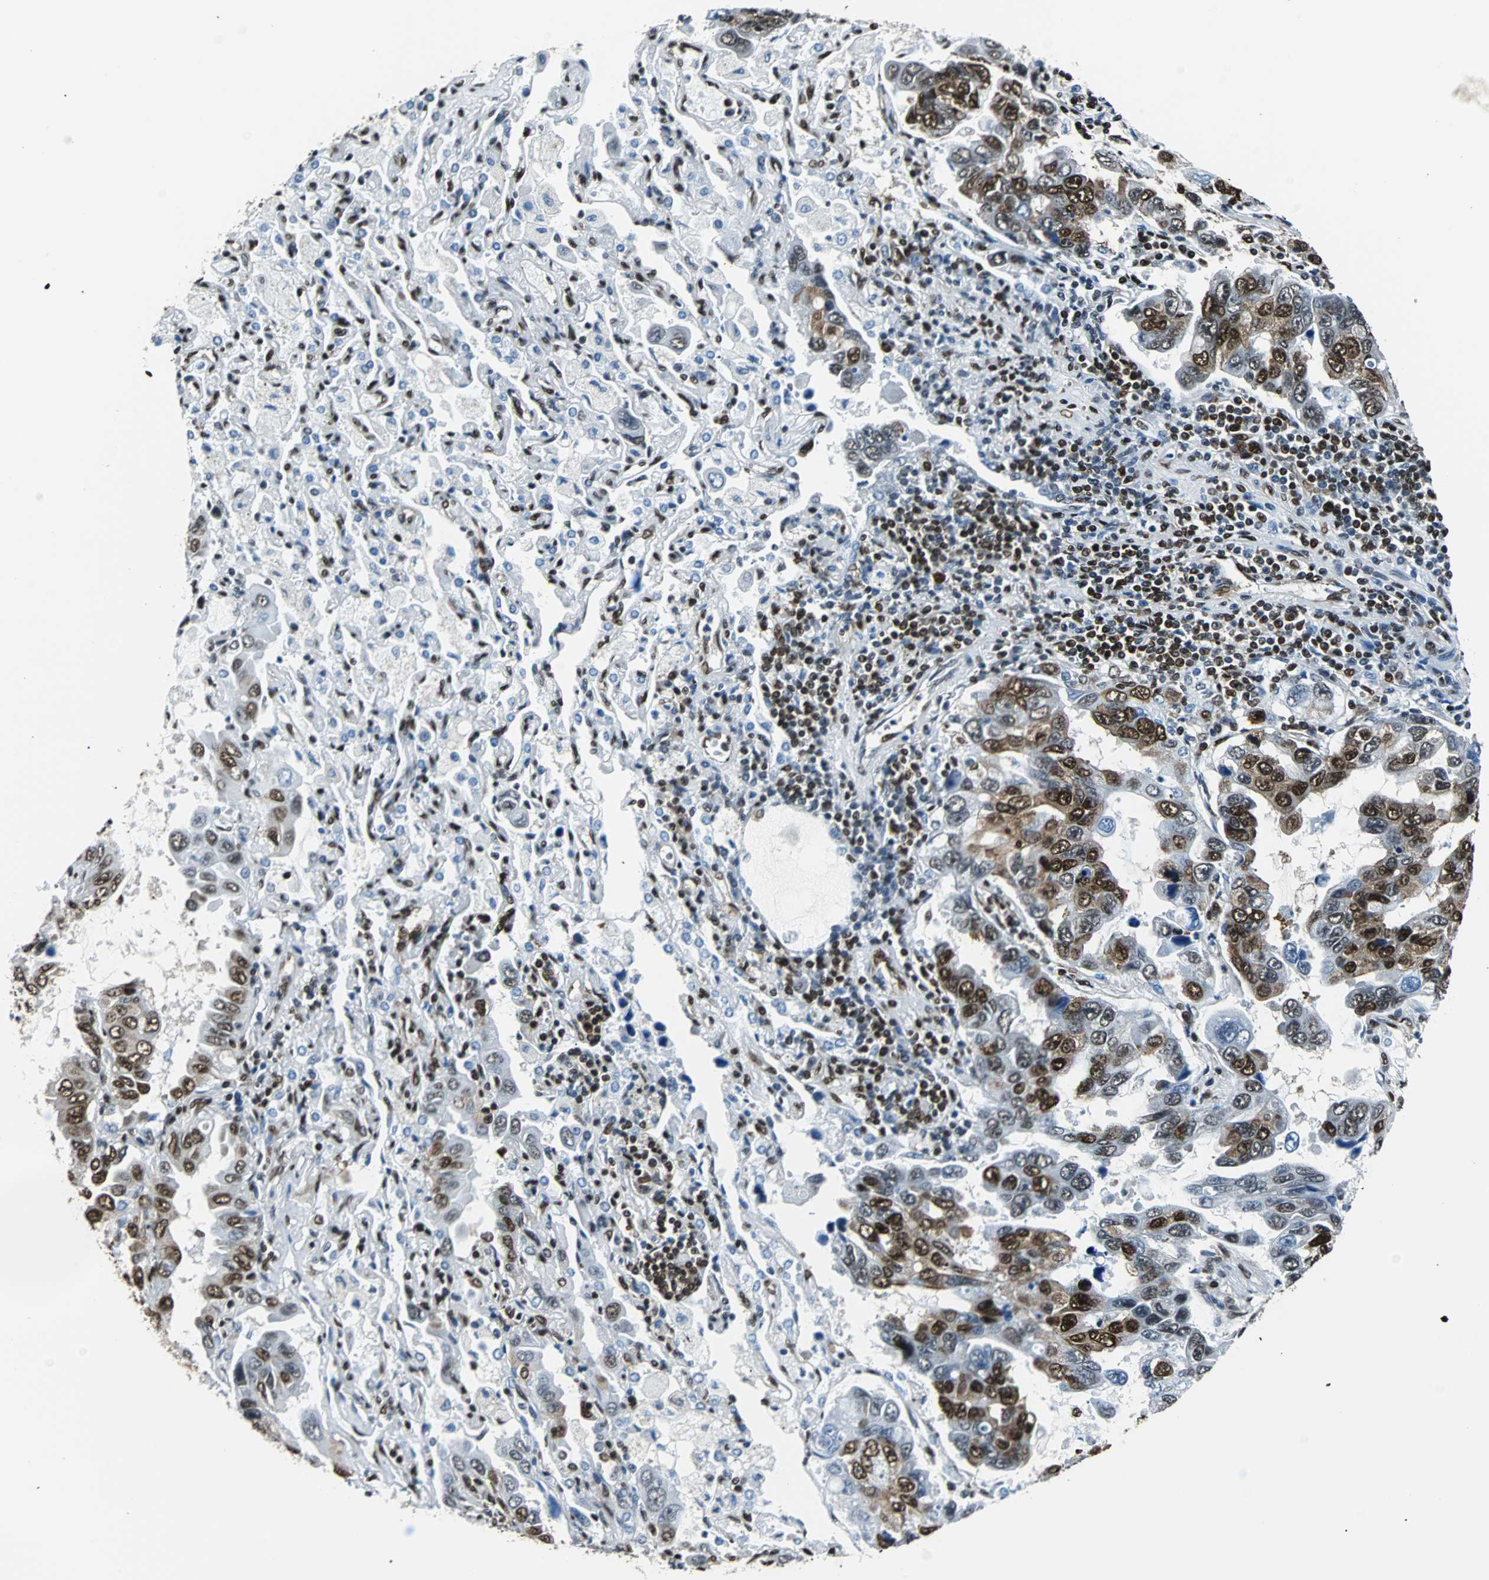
{"staining": {"intensity": "strong", "quantity": ">75%", "location": "cytoplasmic/membranous,nuclear"}, "tissue": "lung cancer", "cell_type": "Tumor cells", "image_type": "cancer", "snomed": [{"axis": "morphology", "description": "Adenocarcinoma, NOS"}, {"axis": "topography", "description": "Lung"}], "caption": "IHC of adenocarcinoma (lung) shows high levels of strong cytoplasmic/membranous and nuclear positivity in approximately >75% of tumor cells.", "gene": "FUBP1", "patient": {"sex": "male", "age": 64}}